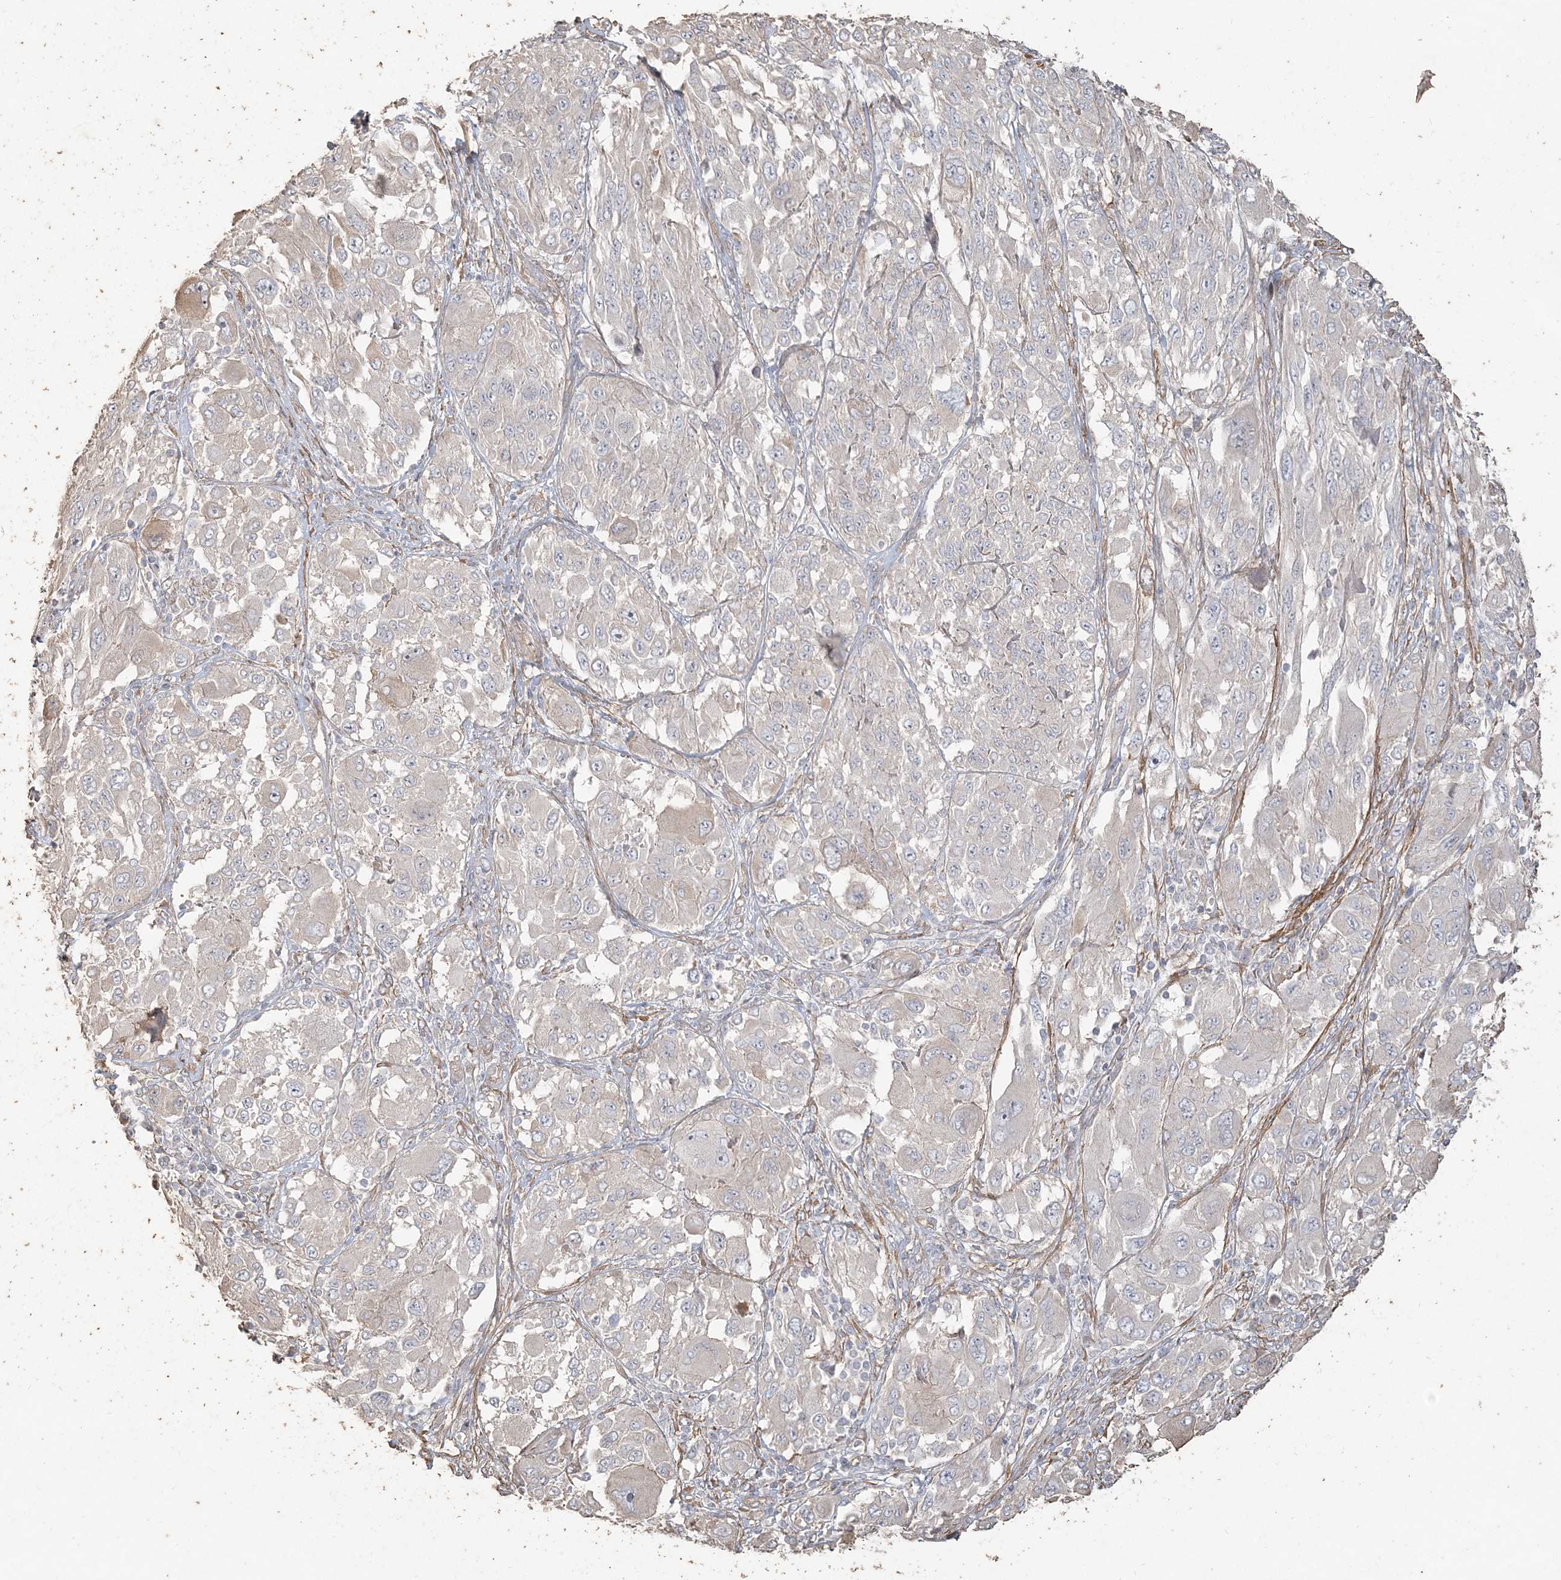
{"staining": {"intensity": "negative", "quantity": "none", "location": "none"}, "tissue": "melanoma", "cell_type": "Tumor cells", "image_type": "cancer", "snomed": [{"axis": "morphology", "description": "Malignant melanoma, NOS"}, {"axis": "topography", "description": "Skin"}], "caption": "The immunohistochemistry image has no significant staining in tumor cells of melanoma tissue. (Immunohistochemistry, brightfield microscopy, high magnification).", "gene": "RNF145", "patient": {"sex": "female", "age": 91}}